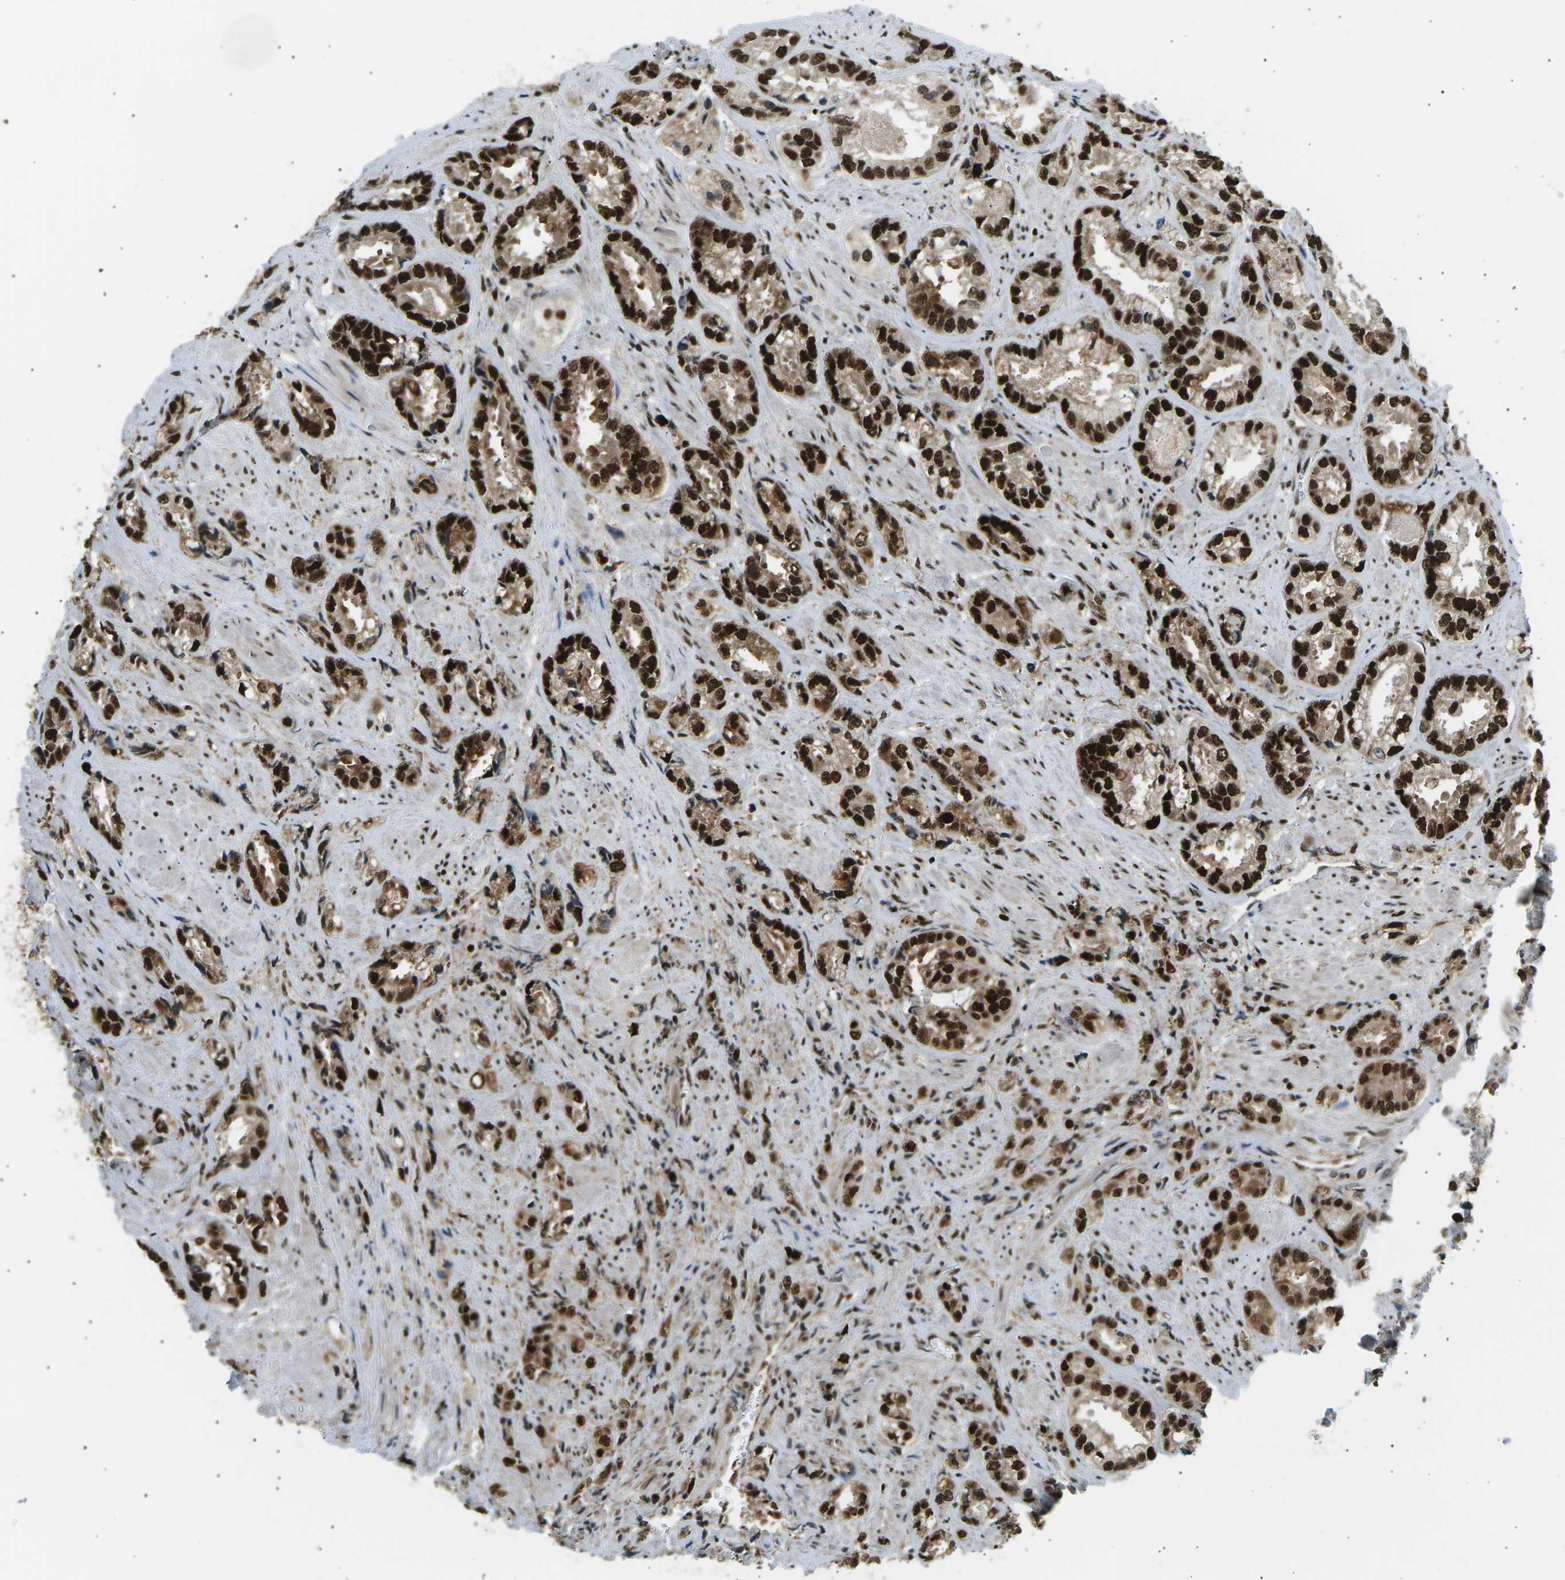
{"staining": {"intensity": "strong", "quantity": ">75%", "location": "cytoplasmic/membranous,nuclear"}, "tissue": "prostate cancer", "cell_type": "Tumor cells", "image_type": "cancer", "snomed": [{"axis": "morphology", "description": "Adenocarcinoma, High grade"}, {"axis": "topography", "description": "Prostate"}], "caption": "Immunohistochemistry histopathology image of adenocarcinoma (high-grade) (prostate) stained for a protein (brown), which demonstrates high levels of strong cytoplasmic/membranous and nuclear staining in about >75% of tumor cells.", "gene": "RPA2", "patient": {"sex": "male", "age": 61}}